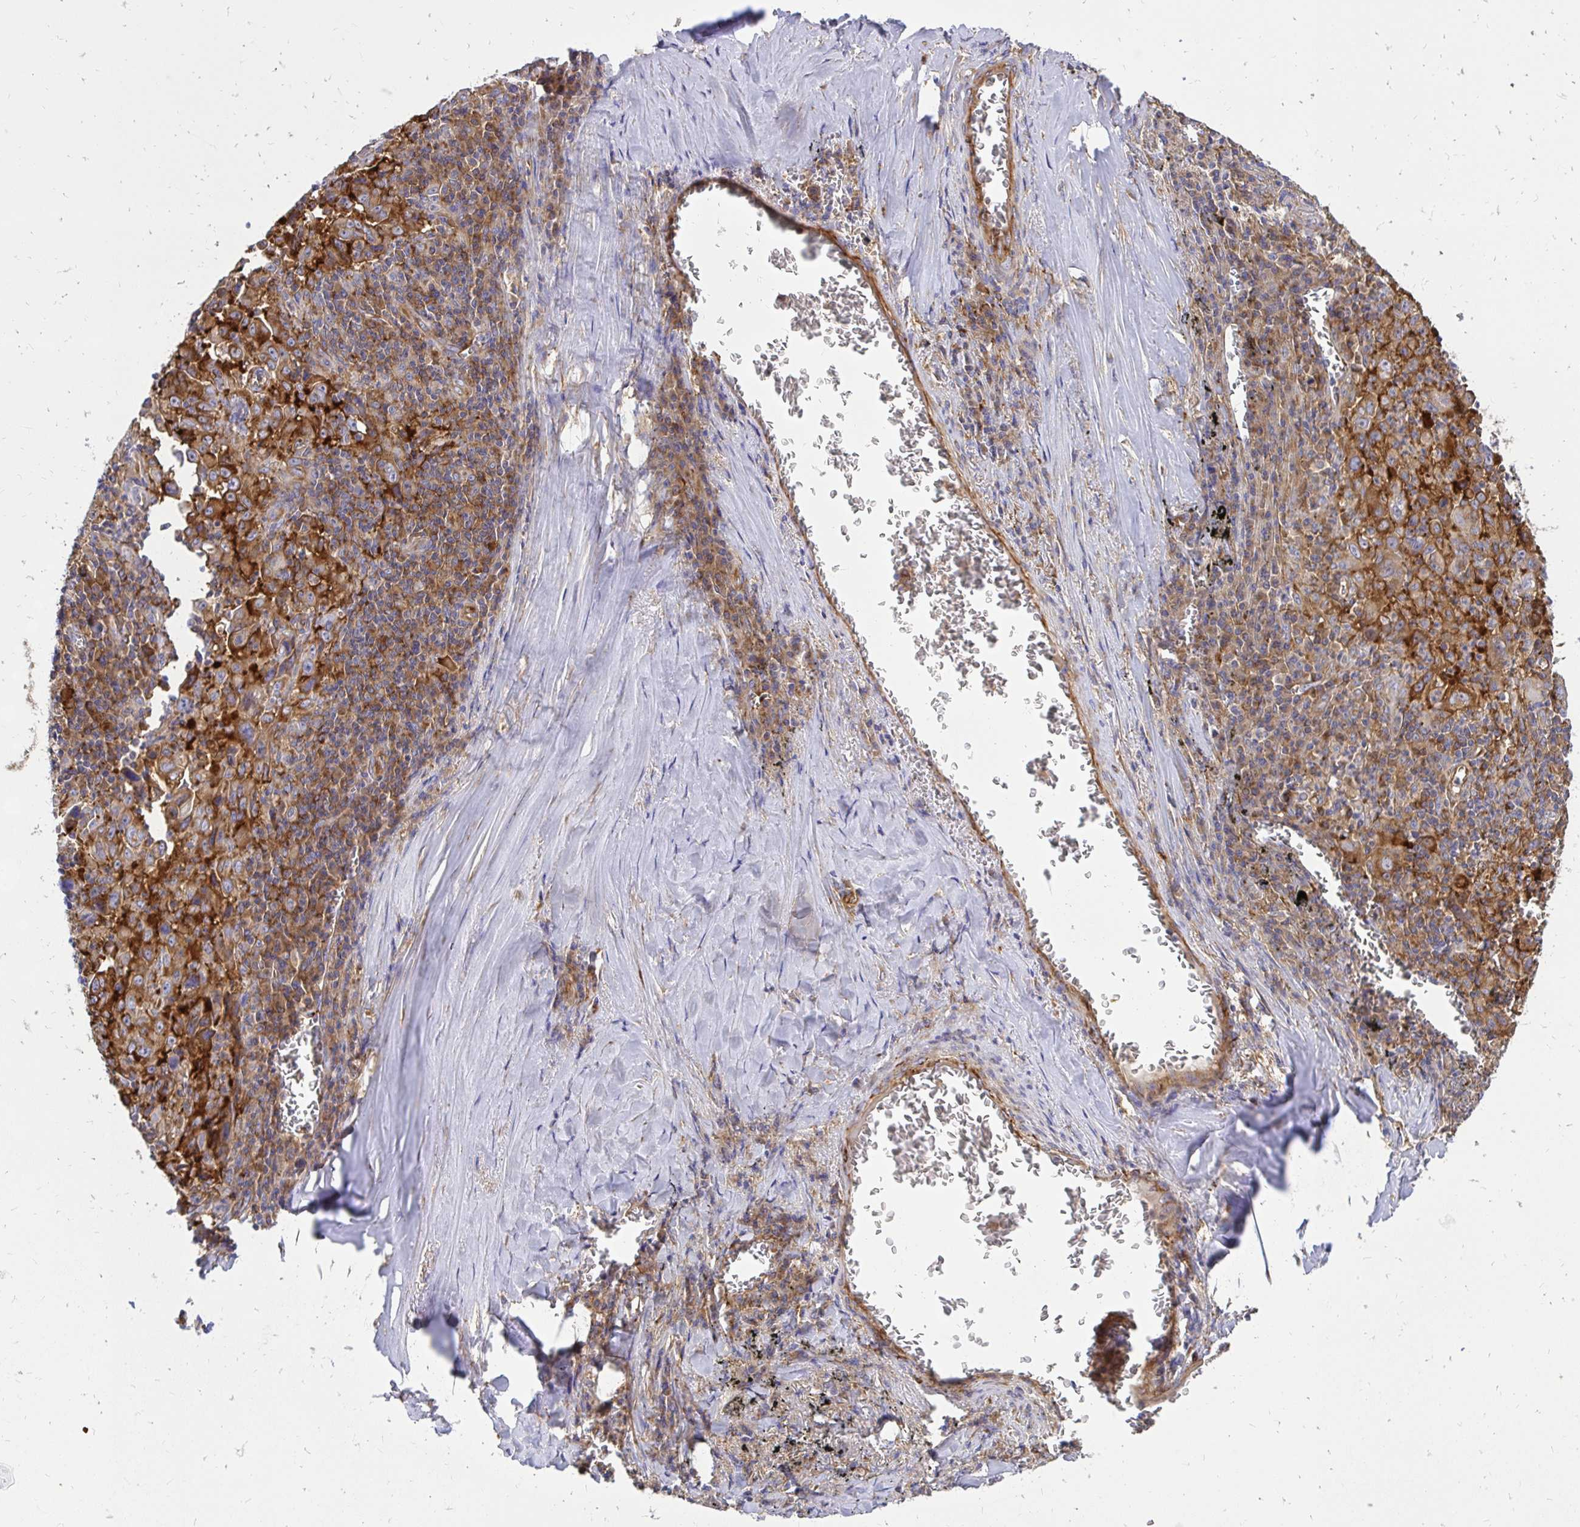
{"staining": {"intensity": "strong", "quantity": ">75%", "location": "cytoplasmic/membranous"}, "tissue": "lung cancer", "cell_type": "Tumor cells", "image_type": "cancer", "snomed": [{"axis": "morphology", "description": "Adenocarcinoma, NOS"}, {"axis": "topography", "description": "Lung"}], "caption": "The photomicrograph reveals staining of adenocarcinoma (lung), revealing strong cytoplasmic/membranous protein expression (brown color) within tumor cells. (Stains: DAB in brown, nuclei in blue, Microscopy: brightfield microscopy at high magnification).", "gene": "ABCB10", "patient": {"sex": "male", "age": 67}}